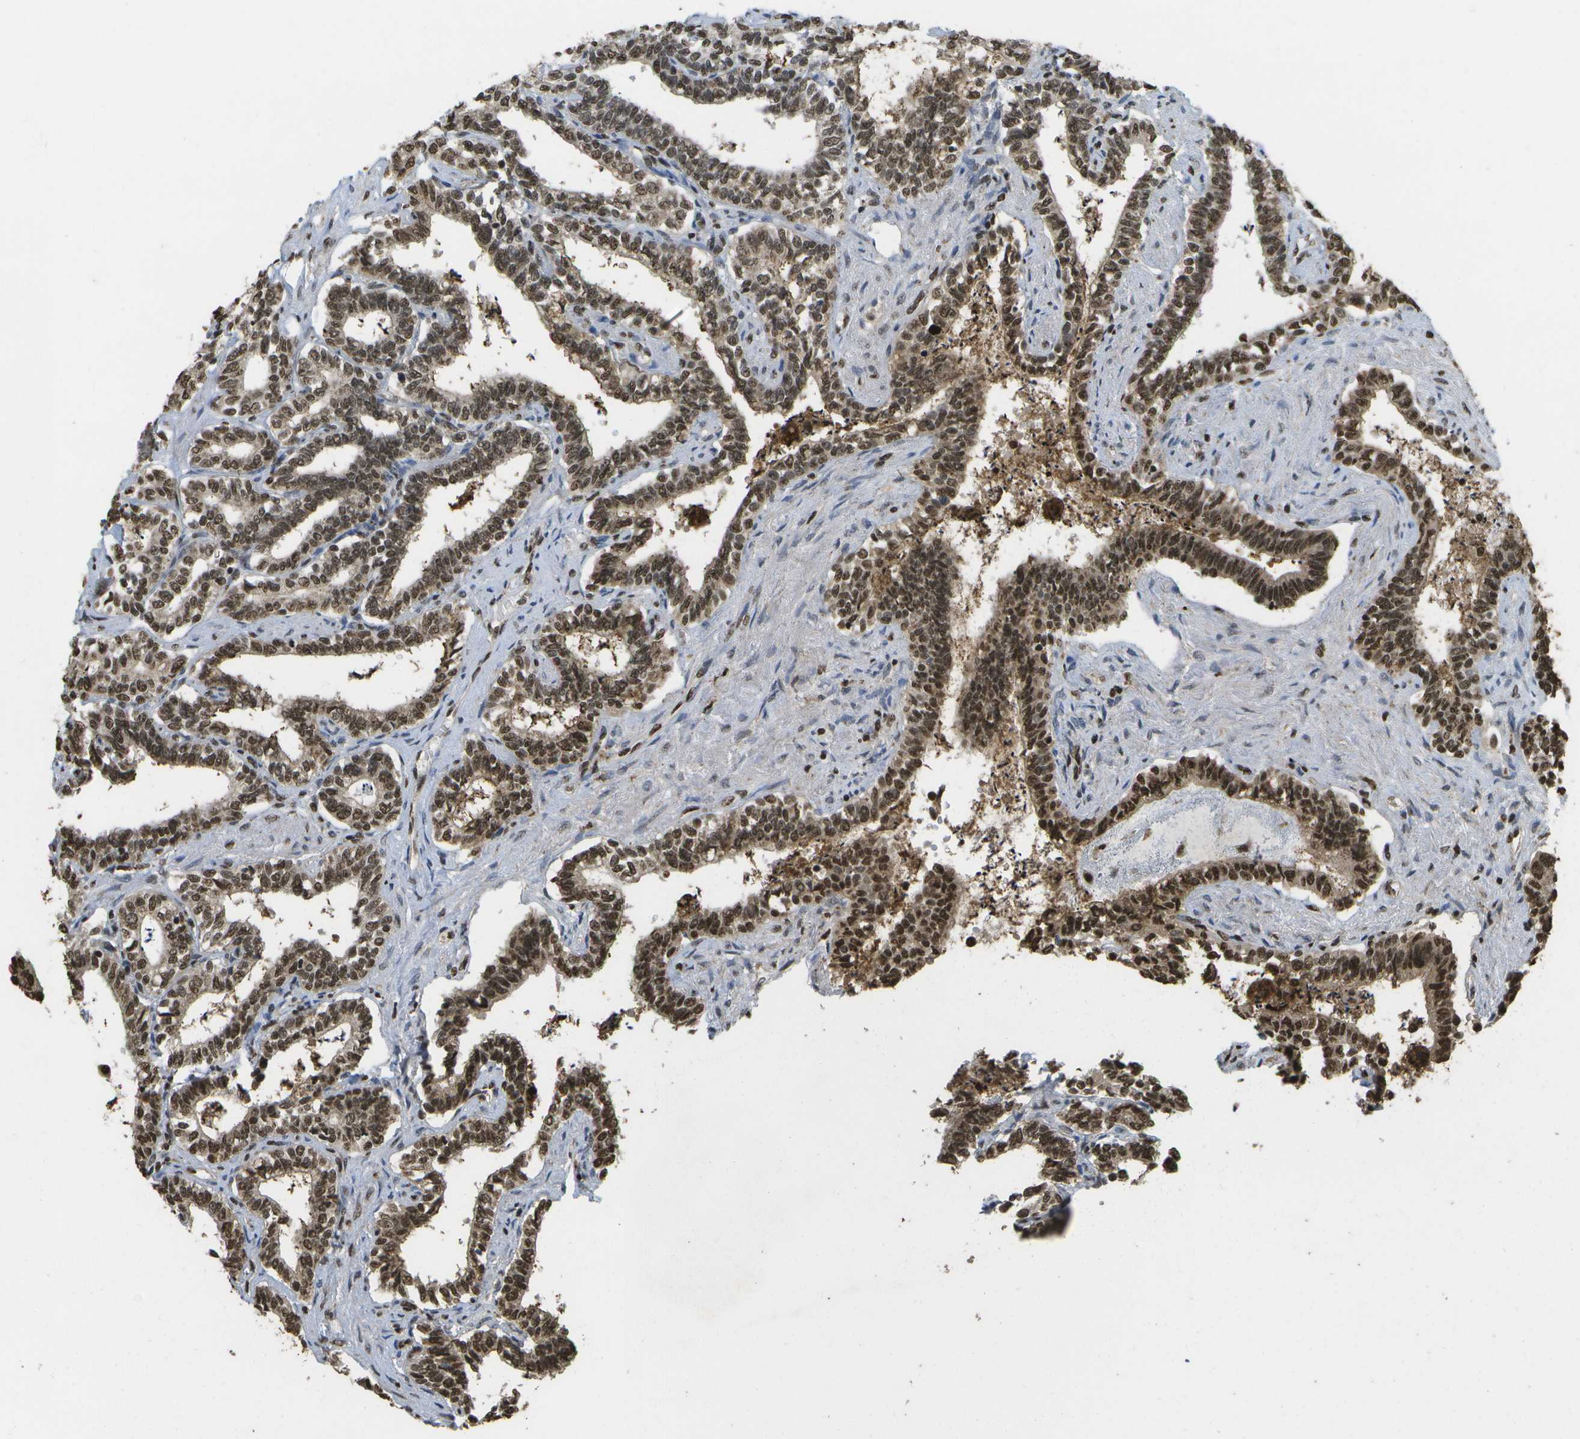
{"staining": {"intensity": "moderate", "quantity": ">75%", "location": "cytoplasmic/membranous,nuclear"}, "tissue": "seminal vesicle", "cell_type": "Glandular cells", "image_type": "normal", "snomed": [{"axis": "morphology", "description": "Normal tissue, NOS"}, {"axis": "morphology", "description": "Adenocarcinoma, High grade"}, {"axis": "topography", "description": "Prostate"}, {"axis": "topography", "description": "Seminal veicle"}], "caption": "Immunohistochemical staining of benign seminal vesicle exhibits medium levels of moderate cytoplasmic/membranous,nuclear expression in about >75% of glandular cells. (IHC, brightfield microscopy, high magnification).", "gene": "SPEN", "patient": {"sex": "male", "age": 55}}